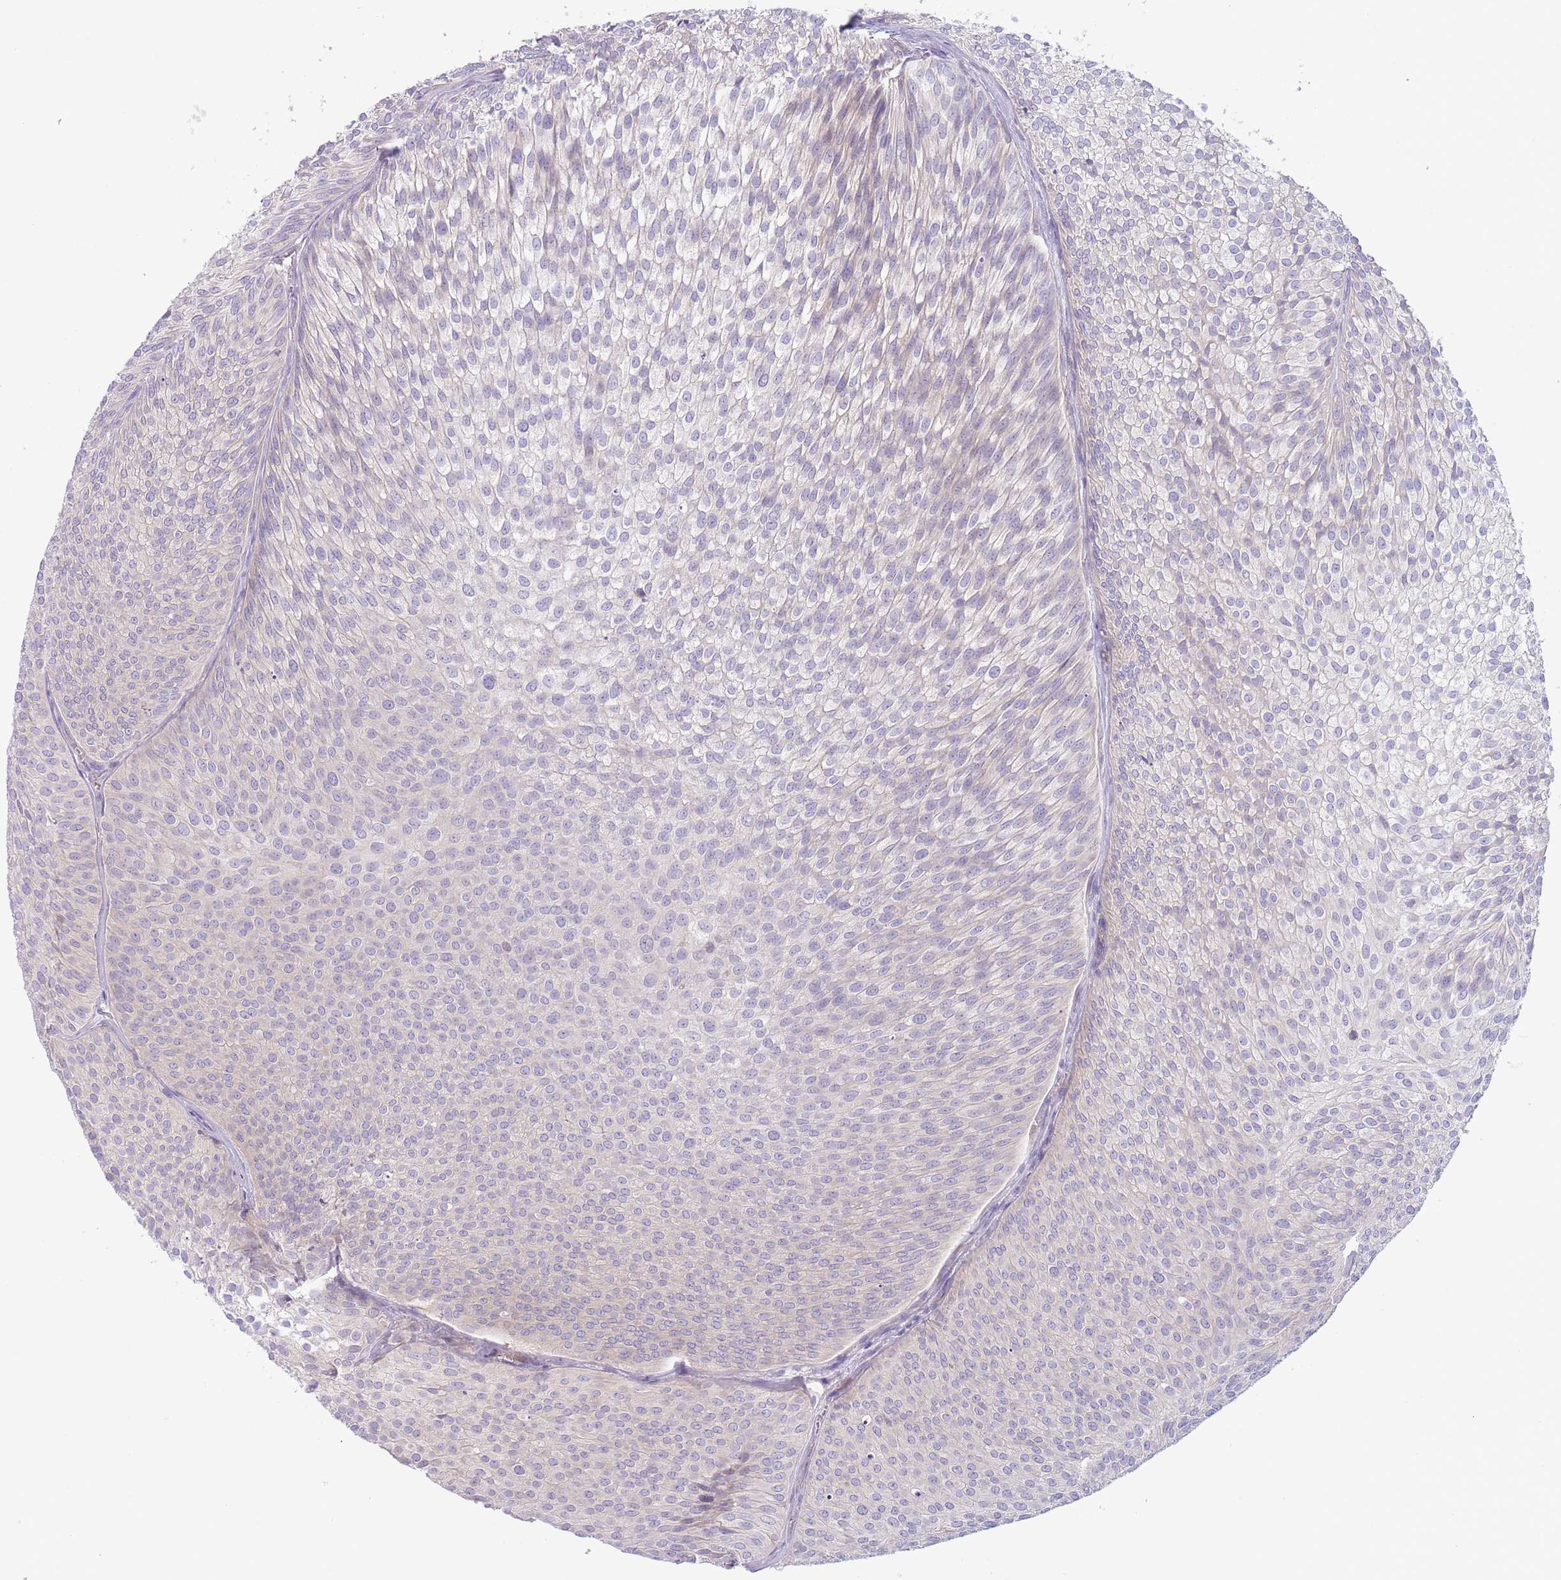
{"staining": {"intensity": "negative", "quantity": "none", "location": "none"}, "tissue": "urothelial cancer", "cell_type": "Tumor cells", "image_type": "cancer", "snomed": [{"axis": "morphology", "description": "Urothelial carcinoma, Low grade"}, {"axis": "topography", "description": "Urinary bladder"}], "caption": "Immunohistochemistry (IHC) image of urothelial cancer stained for a protein (brown), which reveals no expression in tumor cells.", "gene": "CFH", "patient": {"sex": "male", "age": 91}}